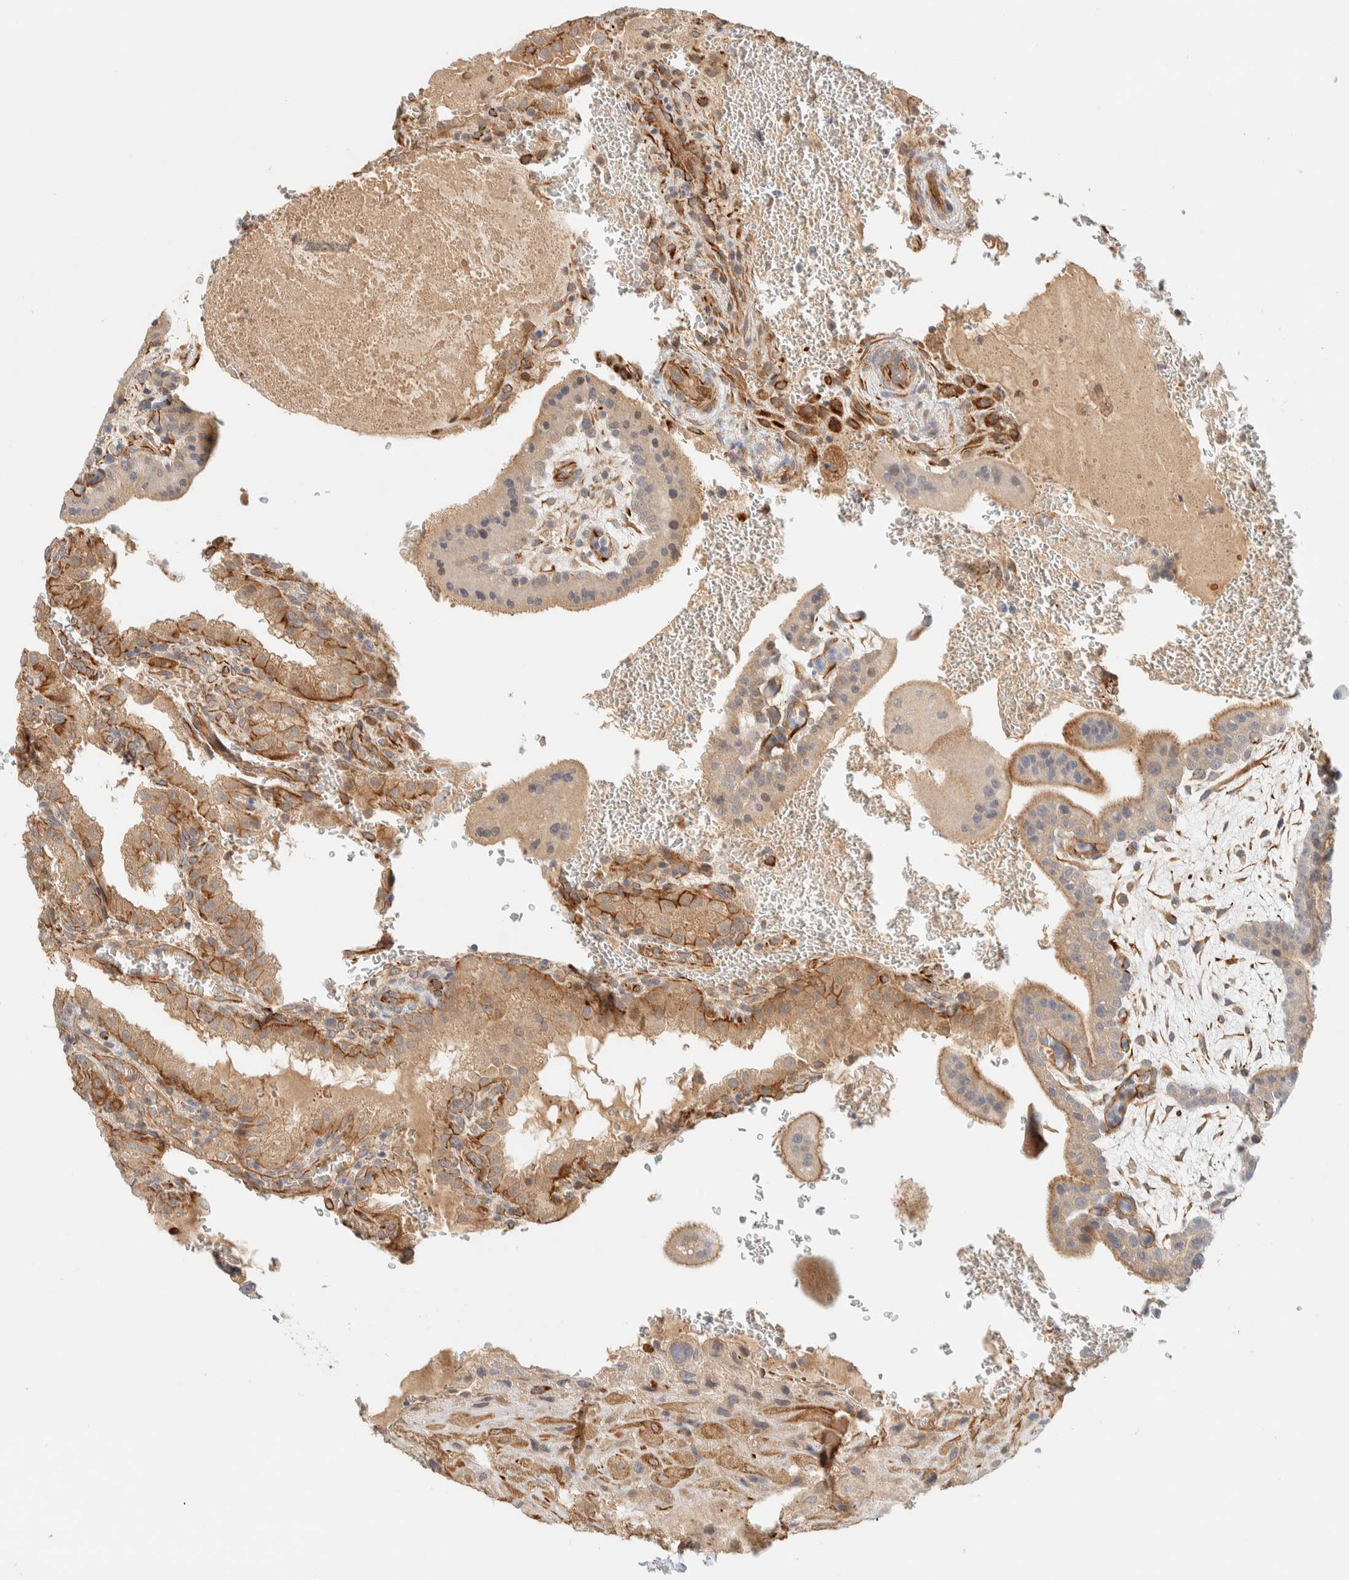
{"staining": {"intensity": "strong", "quantity": ">75%", "location": "cytoplasmic/membranous"}, "tissue": "placenta", "cell_type": "Decidual cells", "image_type": "normal", "snomed": [{"axis": "morphology", "description": "Normal tissue, NOS"}, {"axis": "topography", "description": "Placenta"}], "caption": "The image exhibits immunohistochemical staining of unremarkable placenta. There is strong cytoplasmic/membranous positivity is appreciated in about >75% of decidual cells.", "gene": "FAT1", "patient": {"sex": "female", "age": 35}}